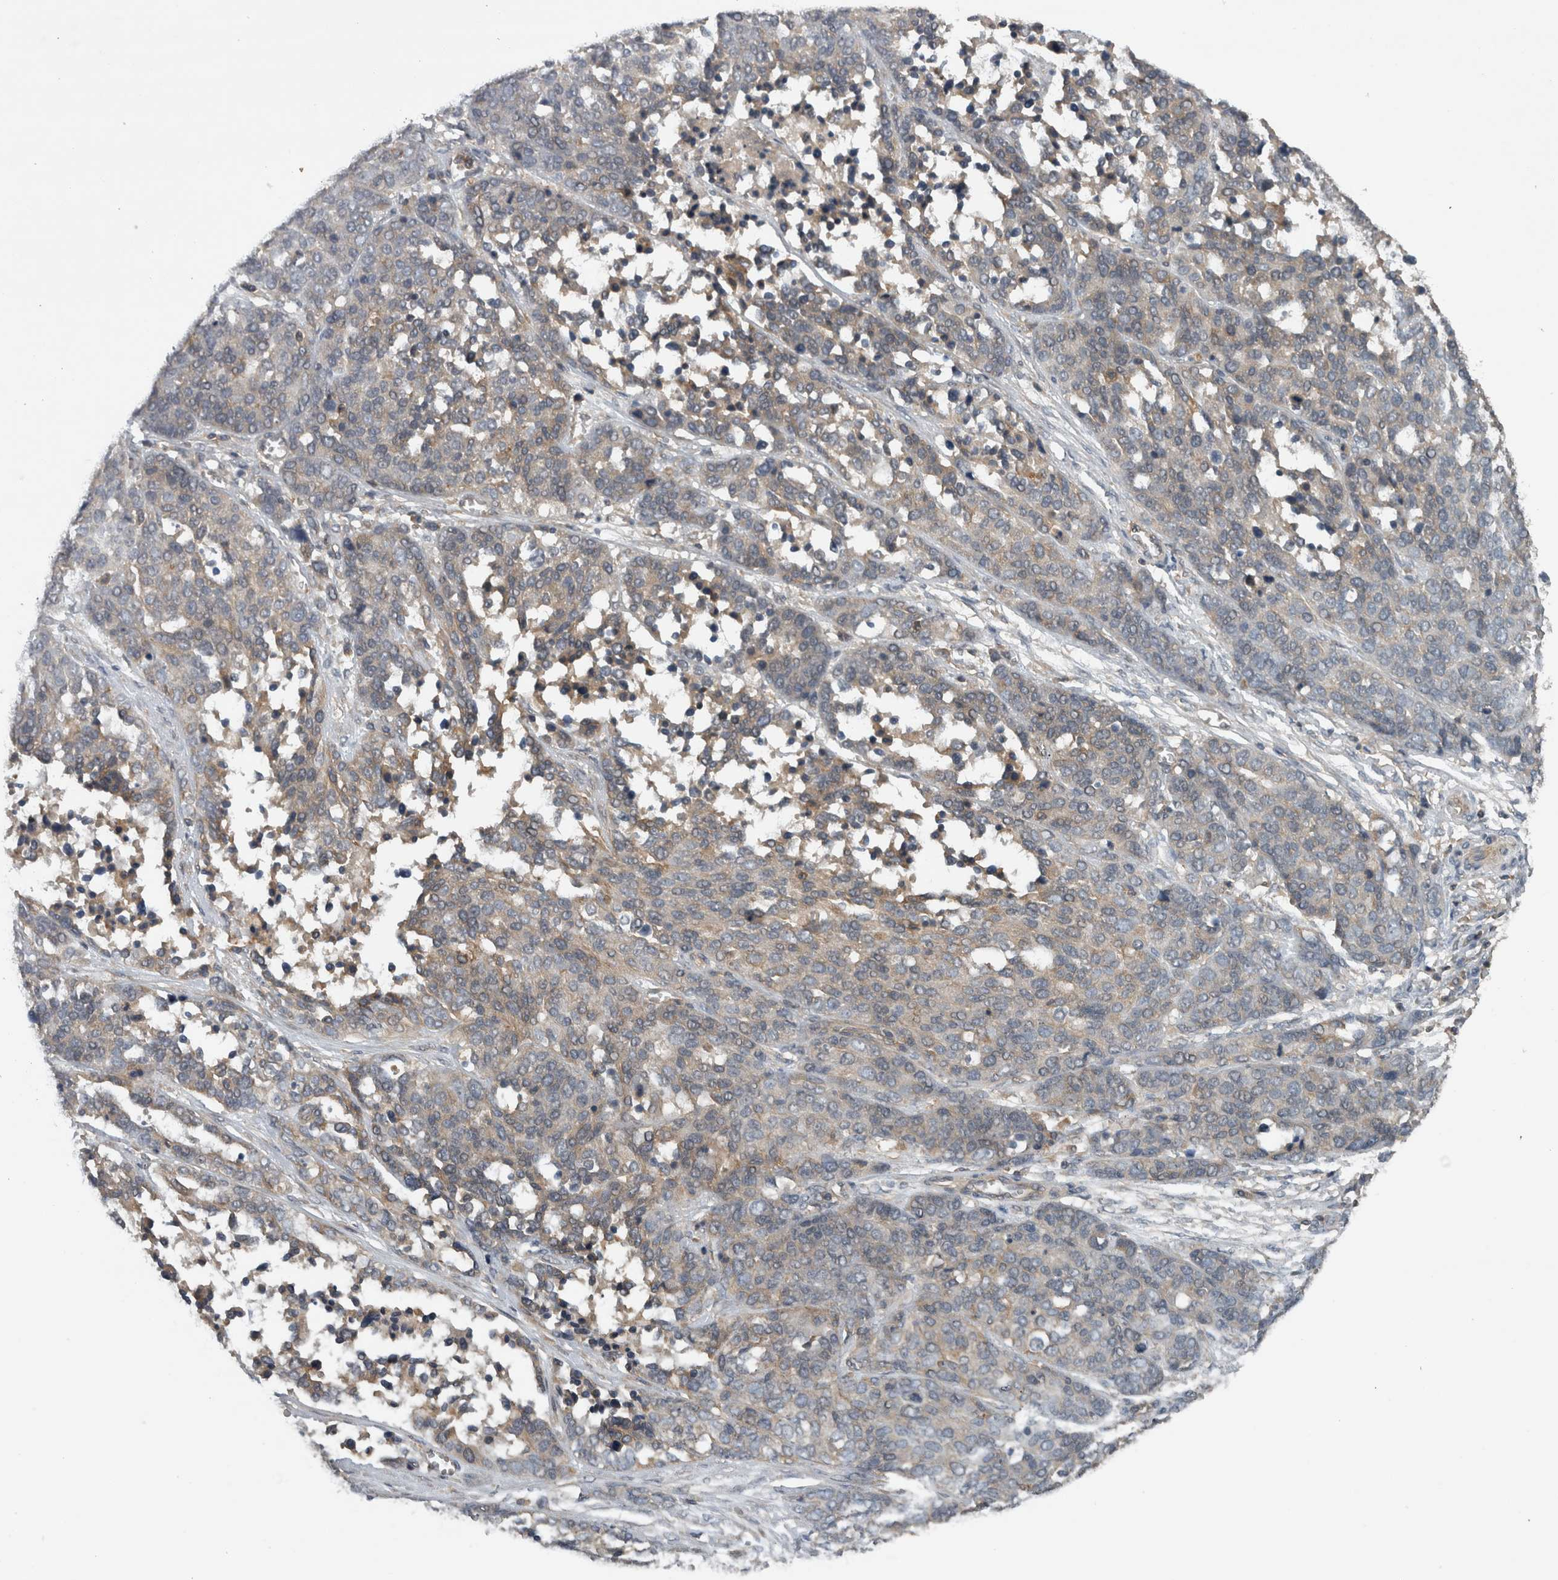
{"staining": {"intensity": "weak", "quantity": "<25%", "location": "cytoplasmic/membranous"}, "tissue": "ovarian cancer", "cell_type": "Tumor cells", "image_type": "cancer", "snomed": [{"axis": "morphology", "description": "Cystadenocarcinoma, serous, NOS"}, {"axis": "topography", "description": "Ovary"}], "caption": "Ovarian cancer (serous cystadenocarcinoma) stained for a protein using immunohistochemistry reveals no staining tumor cells.", "gene": "SCARA5", "patient": {"sex": "female", "age": 44}}